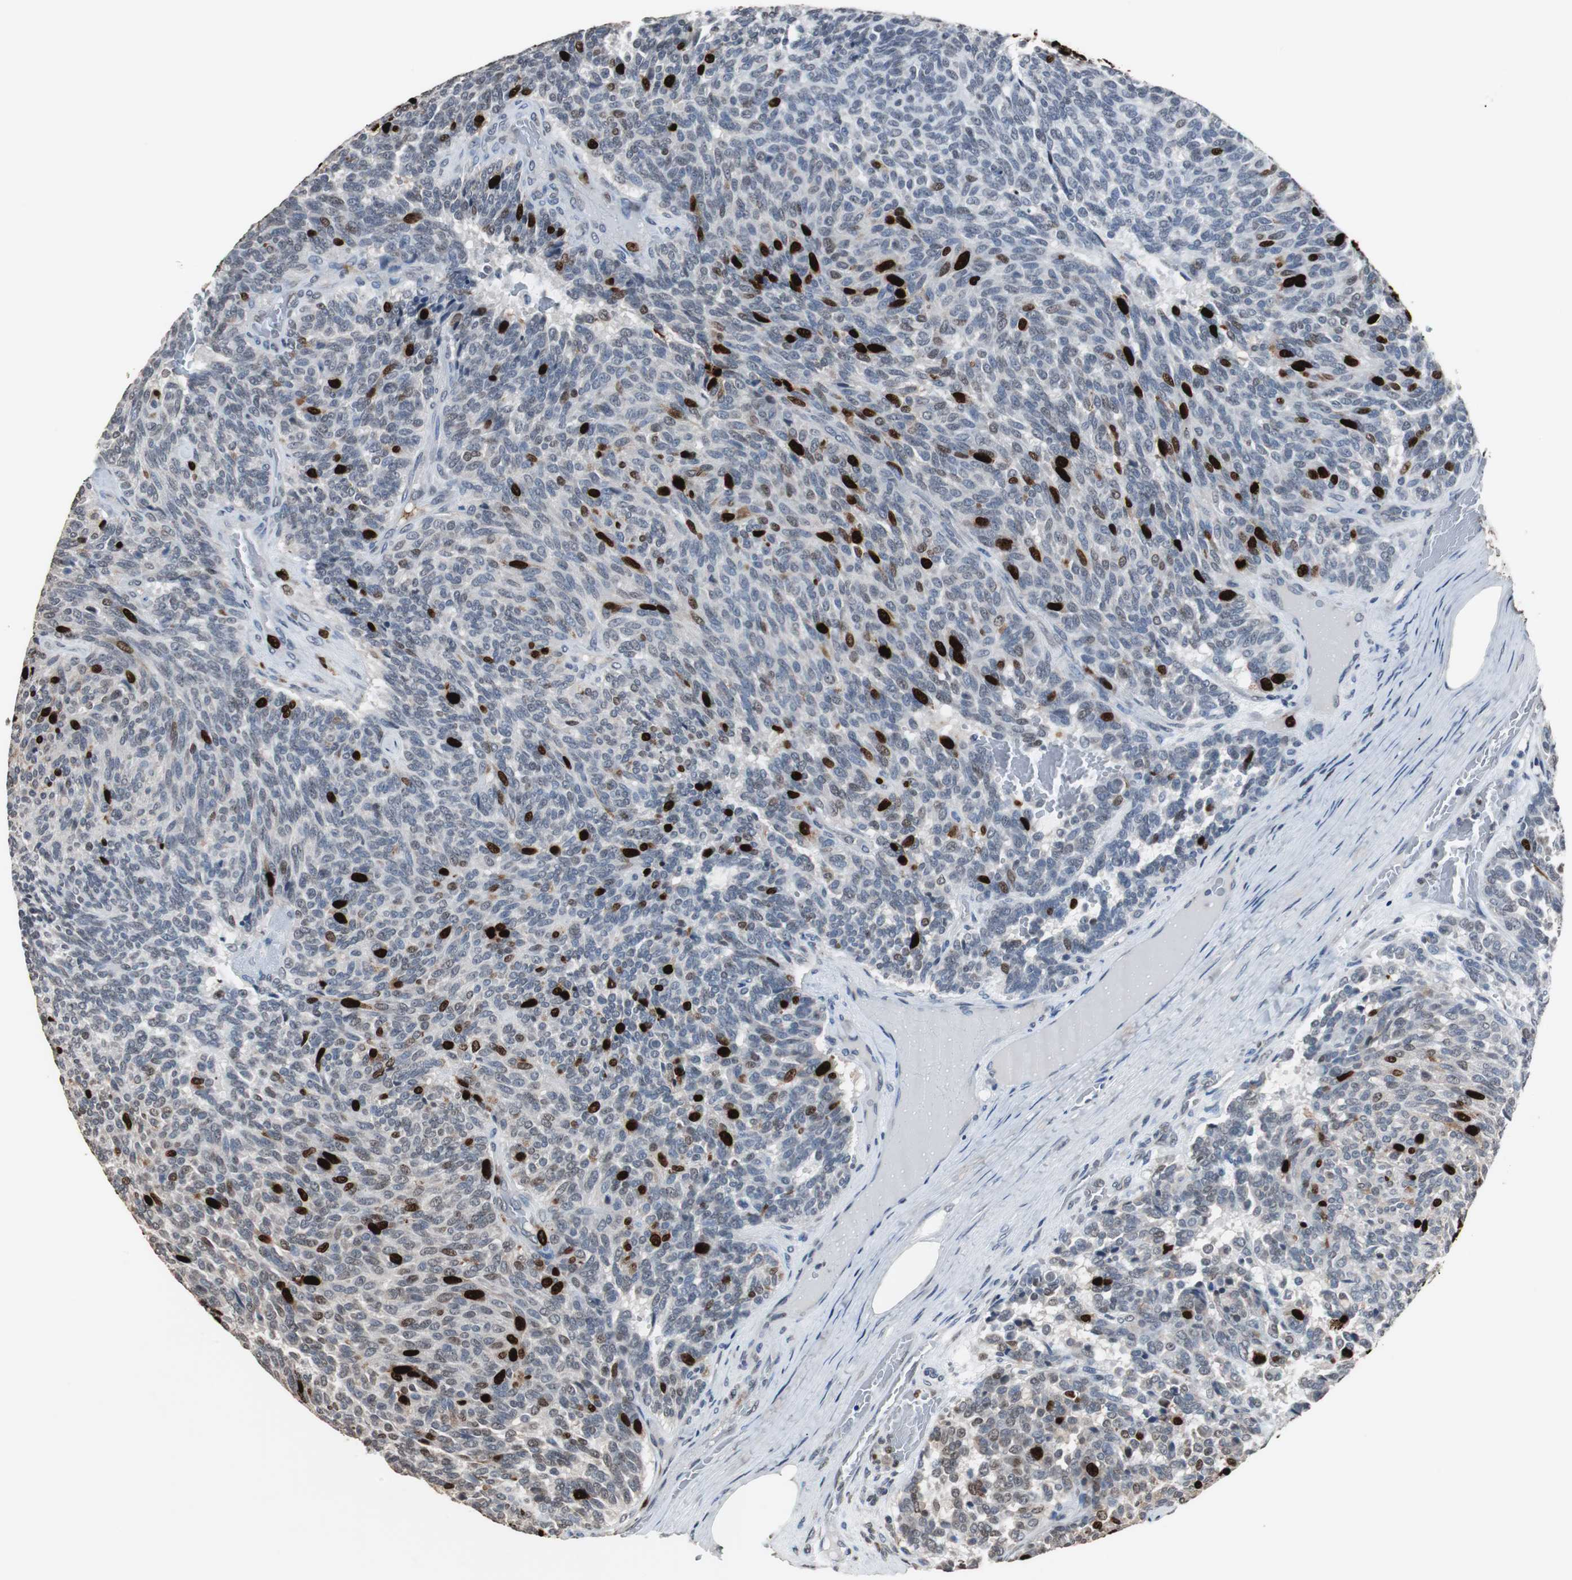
{"staining": {"intensity": "strong", "quantity": "<25%", "location": "nuclear"}, "tissue": "carcinoid", "cell_type": "Tumor cells", "image_type": "cancer", "snomed": [{"axis": "morphology", "description": "Carcinoid, malignant, NOS"}, {"axis": "topography", "description": "Pancreas"}], "caption": "A brown stain shows strong nuclear expression of a protein in human carcinoid tumor cells.", "gene": "TOP2A", "patient": {"sex": "female", "age": 54}}